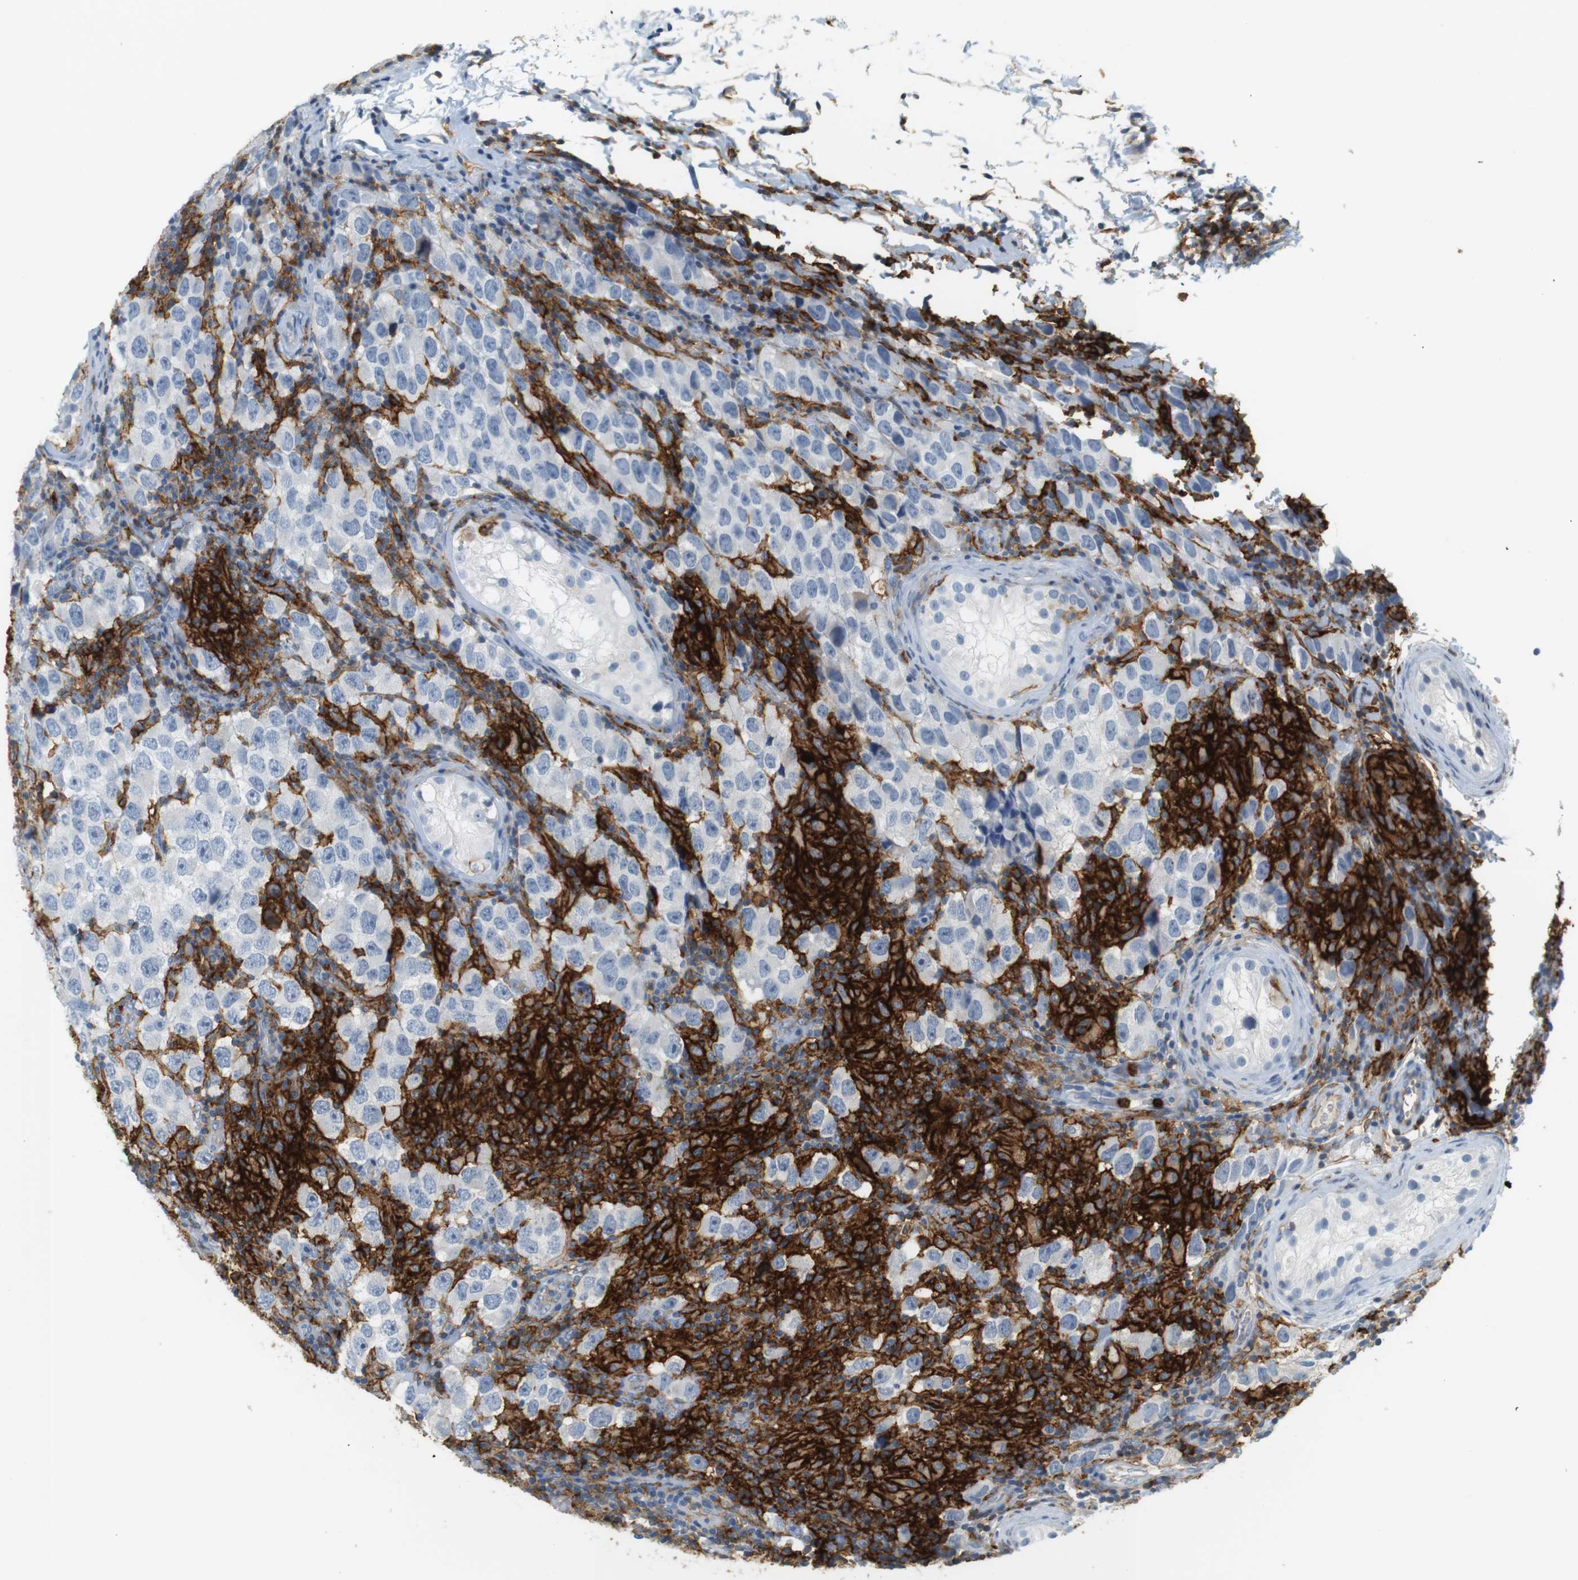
{"staining": {"intensity": "negative", "quantity": "none", "location": "none"}, "tissue": "testis cancer", "cell_type": "Tumor cells", "image_type": "cancer", "snomed": [{"axis": "morphology", "description": "Carcinoma, Embryonal, NOS"}, {"axis": "topography", "description": "Testis"}], "caption": "A high-resolution histopathology image shows immunohistochemistry (IHC) staining of embryonal carcinoma (testis), which reveals no significant staining in tumor cells.", "gene": "SIRPA", "patient": {"sex": "male", "age": 21}}